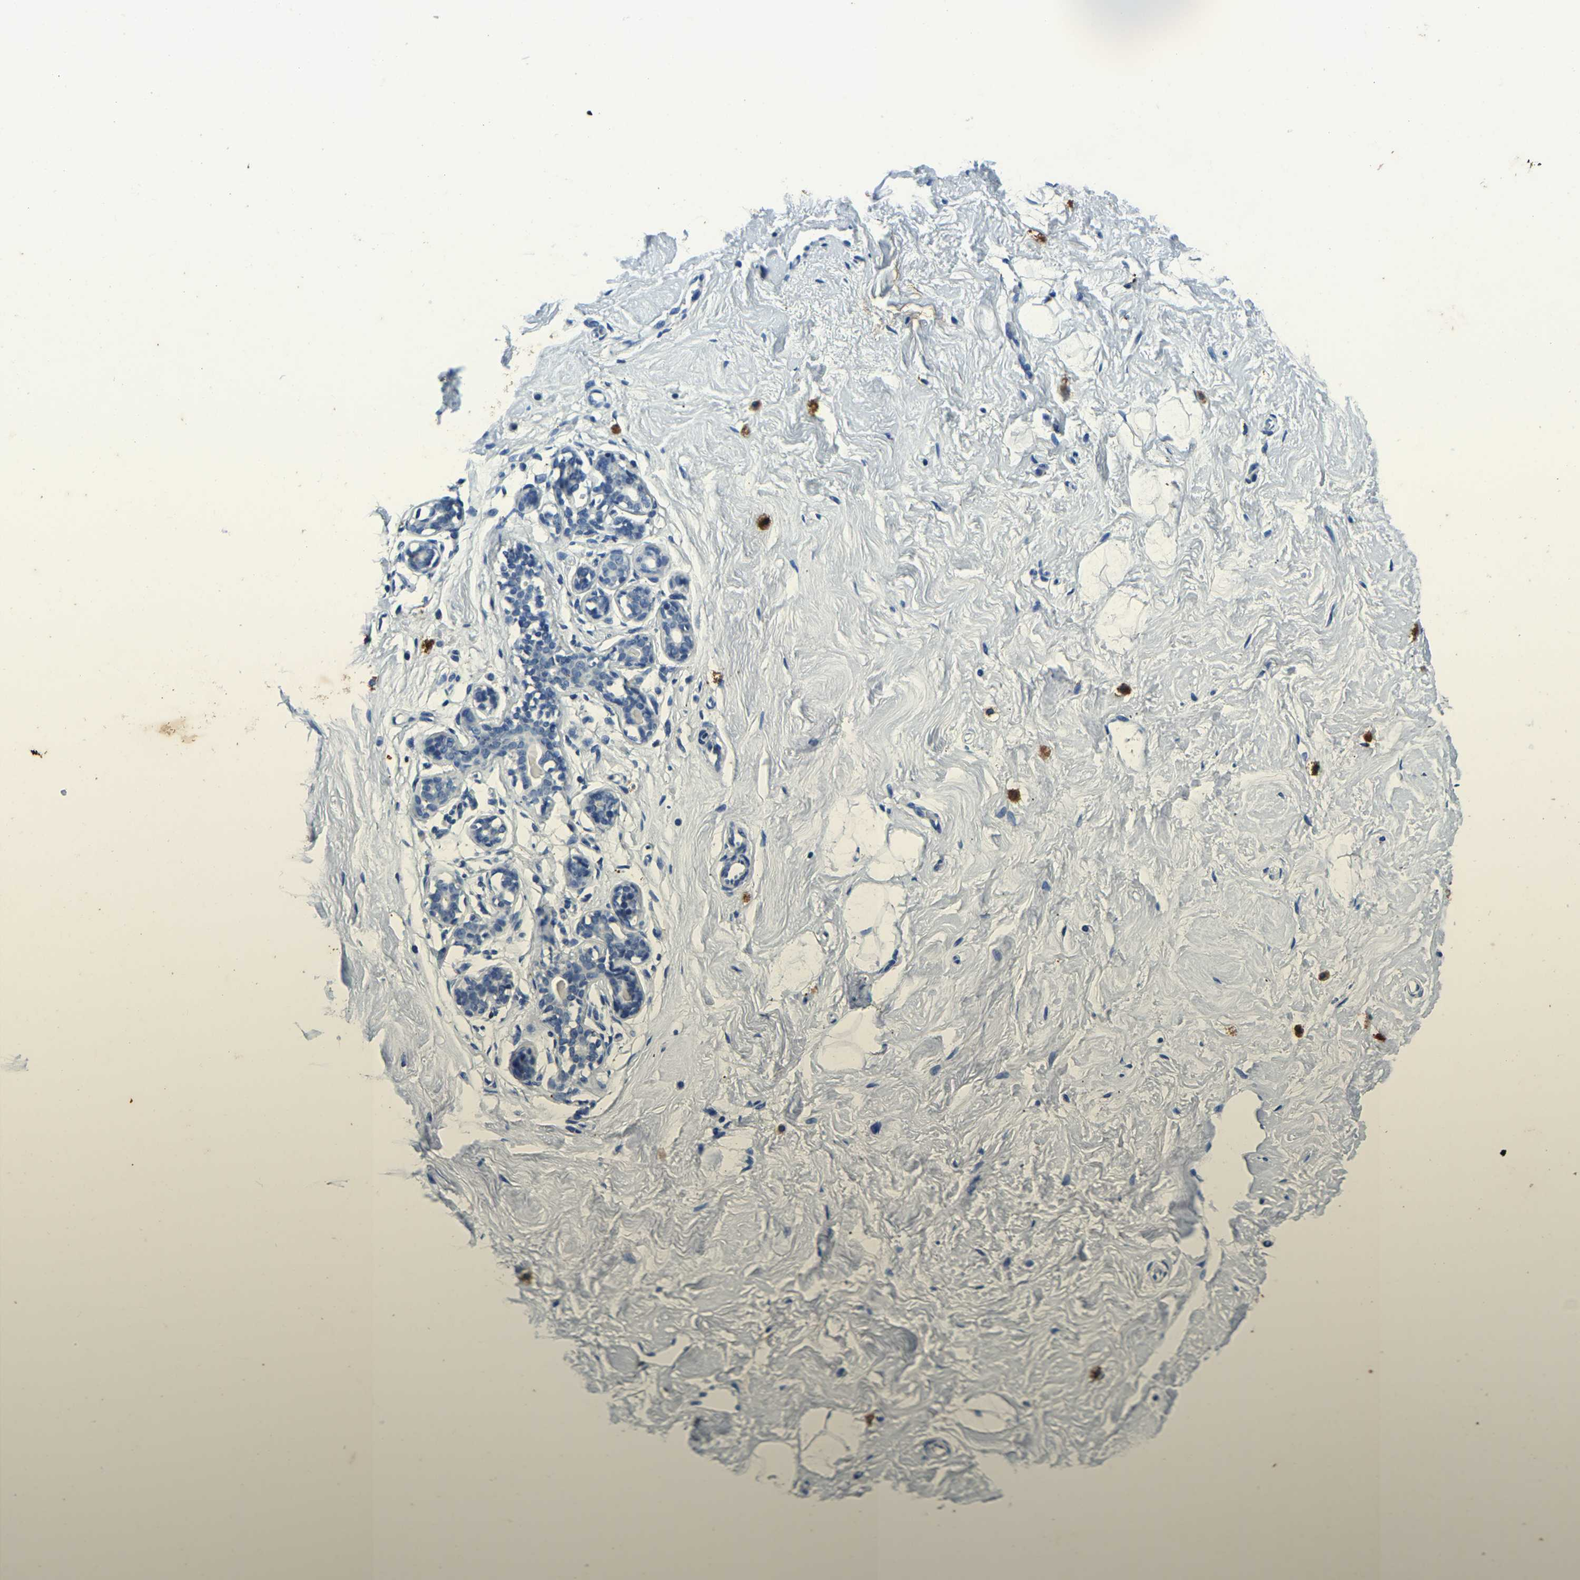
{"staining": {"intensity": "negative", "quantity": "none", "location": "none"}, "tissue": "breast", "cell_type": "Adipocytes", "image_type": "normal", "snomed": [{"axis": "morphology", "description": "Normal tissue, NOS"}, {"axis": "topography", "description": "Breast"}], "caption": "A micrograph of human breast is negative for staining in adipocytes. (DAB (3,3'-diaminobenzidine) IHC visualized using brightfield microscopy, high magnification).", "gene": "UBN2", "patient": {"sex": "female", "age": 23}}